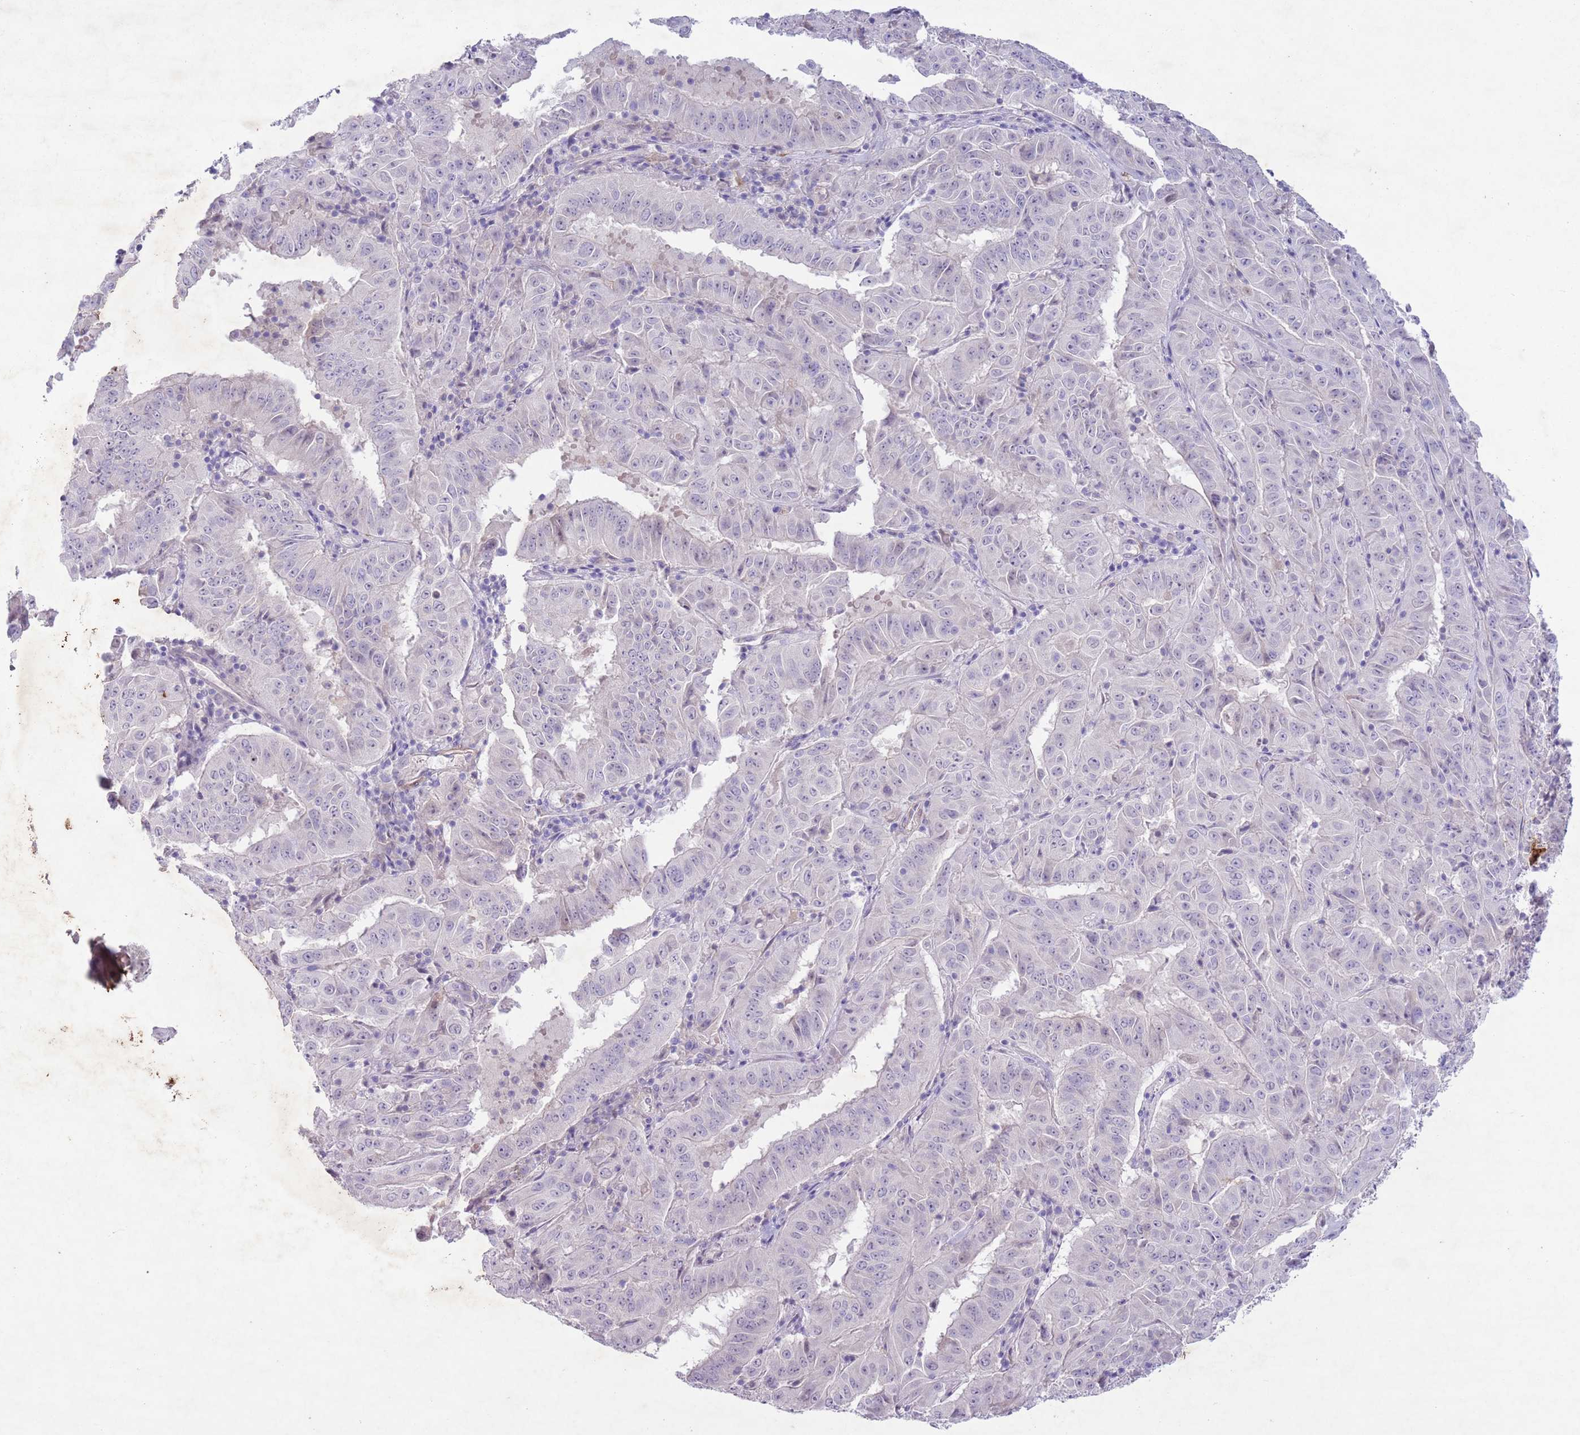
{"staining": {"intensity": "negative", "quantity": "none", "location": "none"}, "tissue": "pancreatic cancer", "cell_type": "Tumor cells", "image_type": "cancer", "snomed": [{"axis": "morphology", "description": "Adenocarcinoma, NOS"}, {"axis": "topography", "description": "Pancreas"}], "caption": "The IHC histopathology image has no significant staining in tumor cells of pancreatic adenocarcinoma tissue.", "gene": "CCNI", "patient": {"sex": "male", "age": 63}}